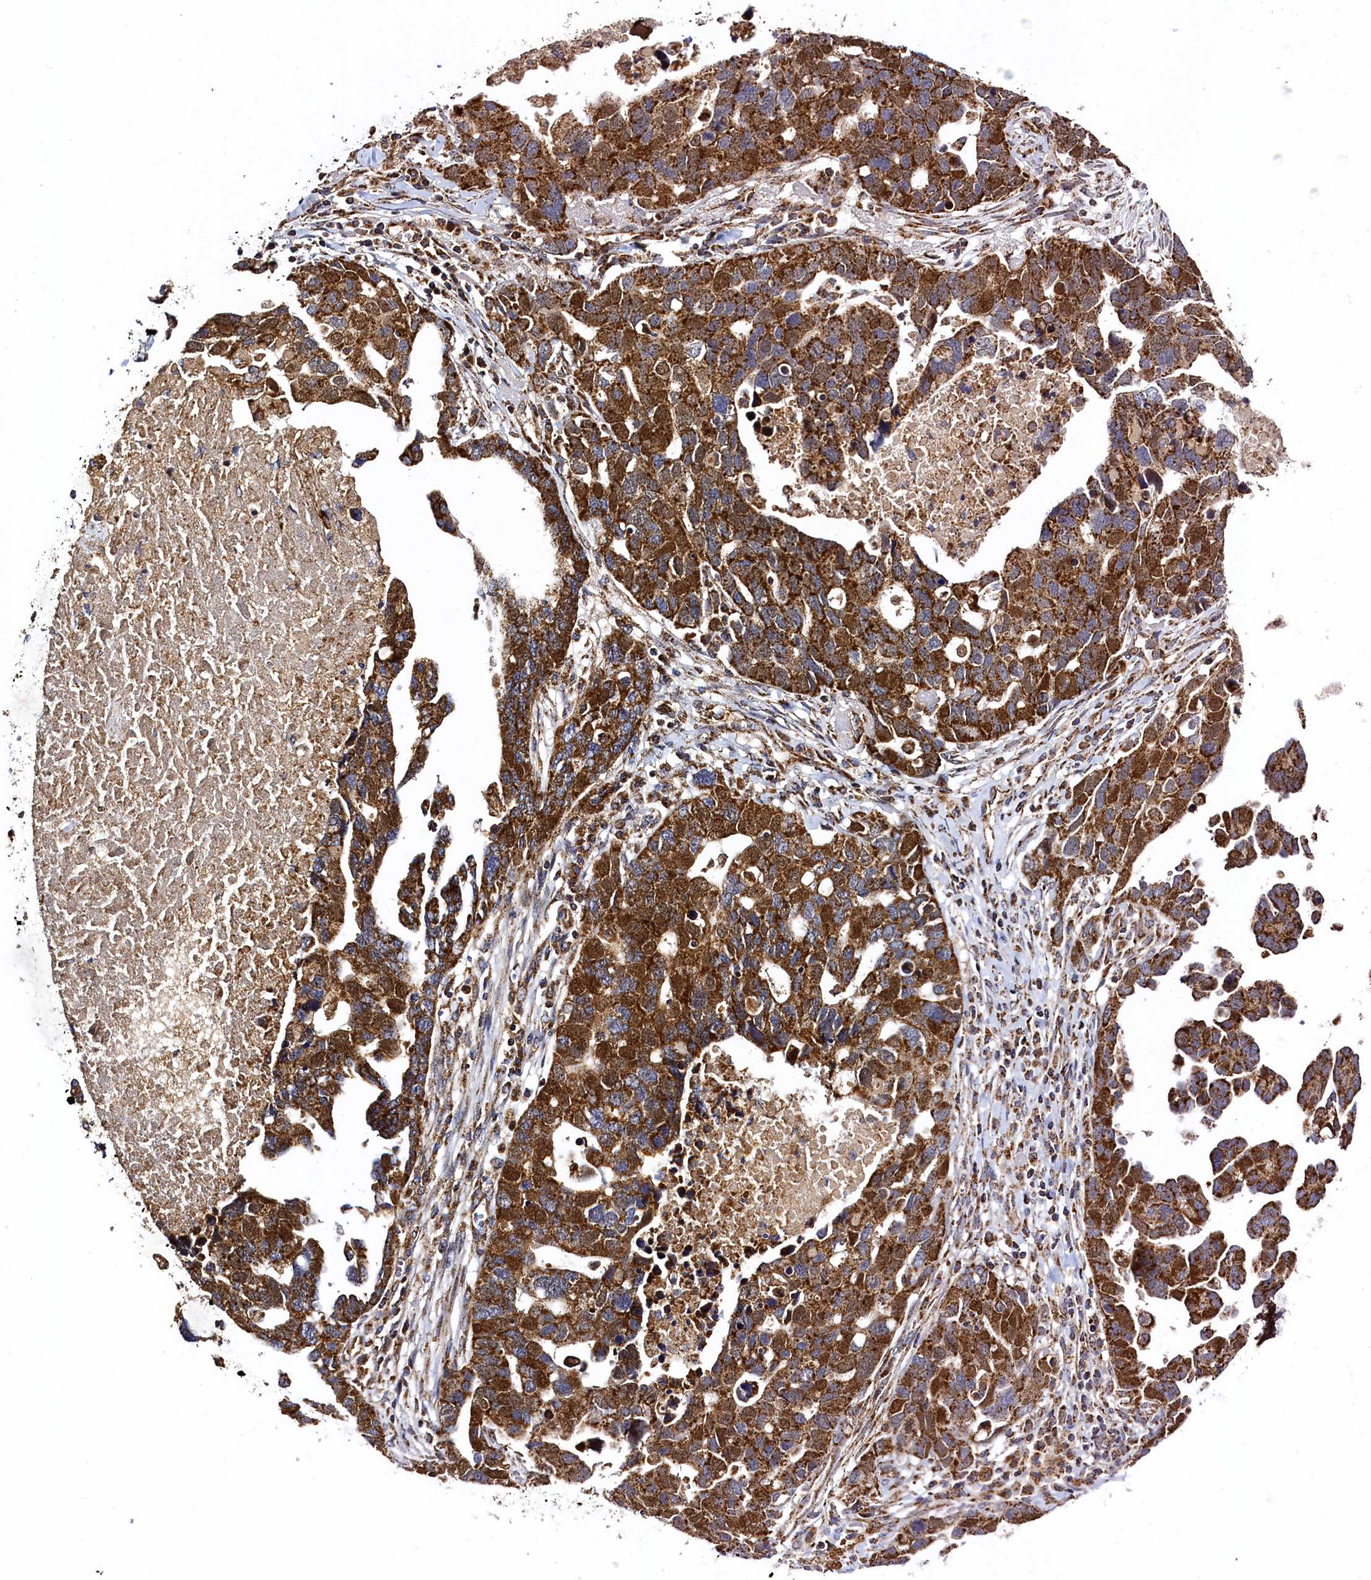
{"staining": {"intensity": "strong", "quantity": ">75%", "location": "cytoplasmic/membranous"}, "tissue": "ovarian cancer", "cell_type": "Tumor cells", "image_type": "cancer", "snomed": [{"axis": "morphology", "description": "Cystadenocarcinoma, serous, NOS"}, {"axis": "topography", "description": "Ovary"}], "caption": "The immunohistochemical stain highlights strong cytoplasmic/membranous expression in tumor cells of ovarian cancer (serous cystadenocarcinoma) tissue. (DAB = brown stain, brightfield microscopy at high magnification).", "gene": "CLYBL", "patient": {"sex": "female", "age": 54}}